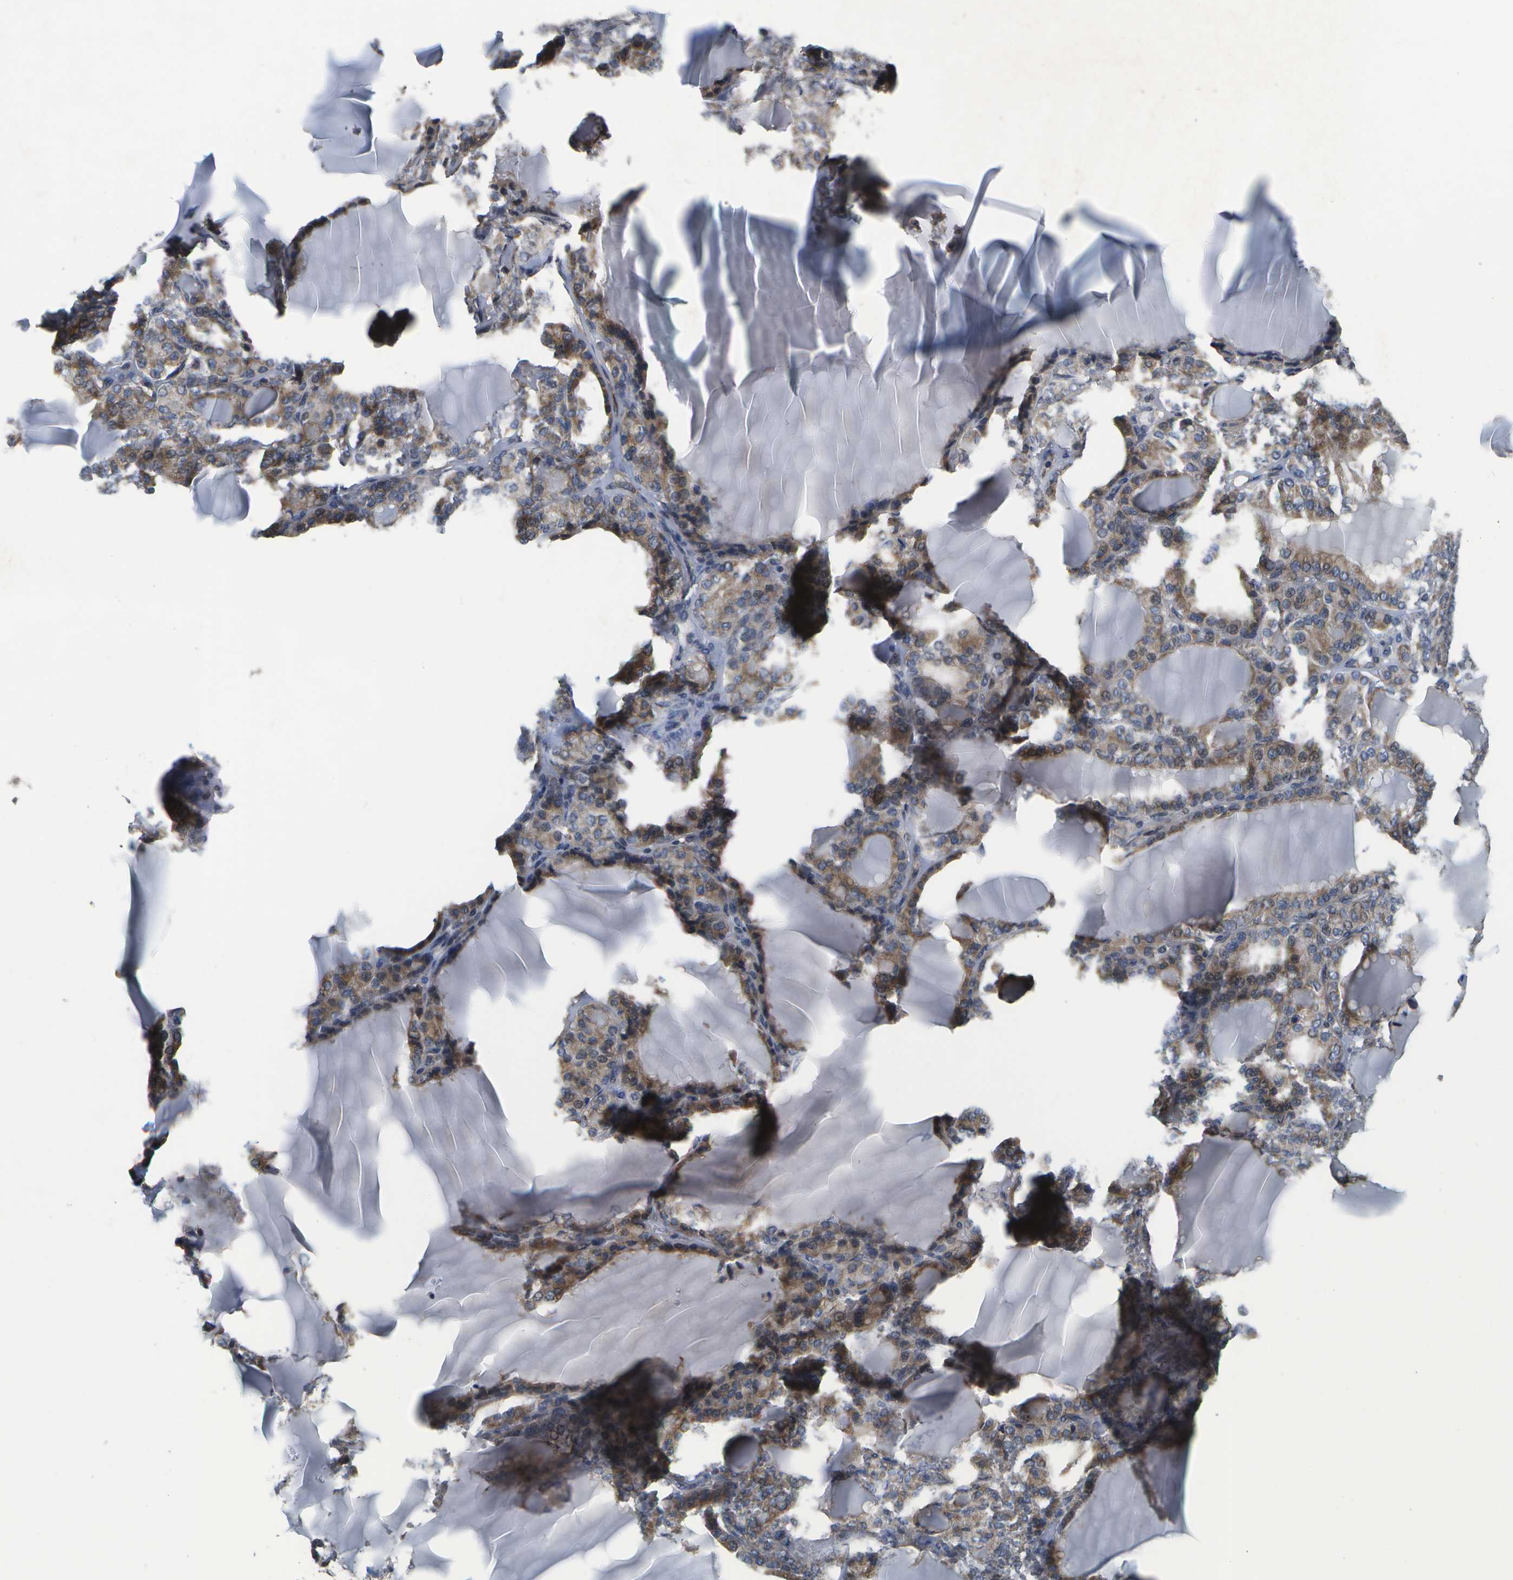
{"staining": {"intensity": "moderate", "quantity": ">75%", "location": "cytoplasmic/membranous,nuclear"}, "tissue": "thyroid gland", "cell_type": "Glandular cells", "image_type": "normal", "snomed": [{"axis": "morphology", "description": "Normal tissue, NOS"}, {"axis": "topography", "description": "Thyroid gland"}], "caption": "The image exhibits a brown stain indicating the presence of a protein in the cytoplasmic/membranous,nuclear of glandular cells in thyroid gland.", "gene": "HADHA", "patient": {"sex": "female", "age": 28}}